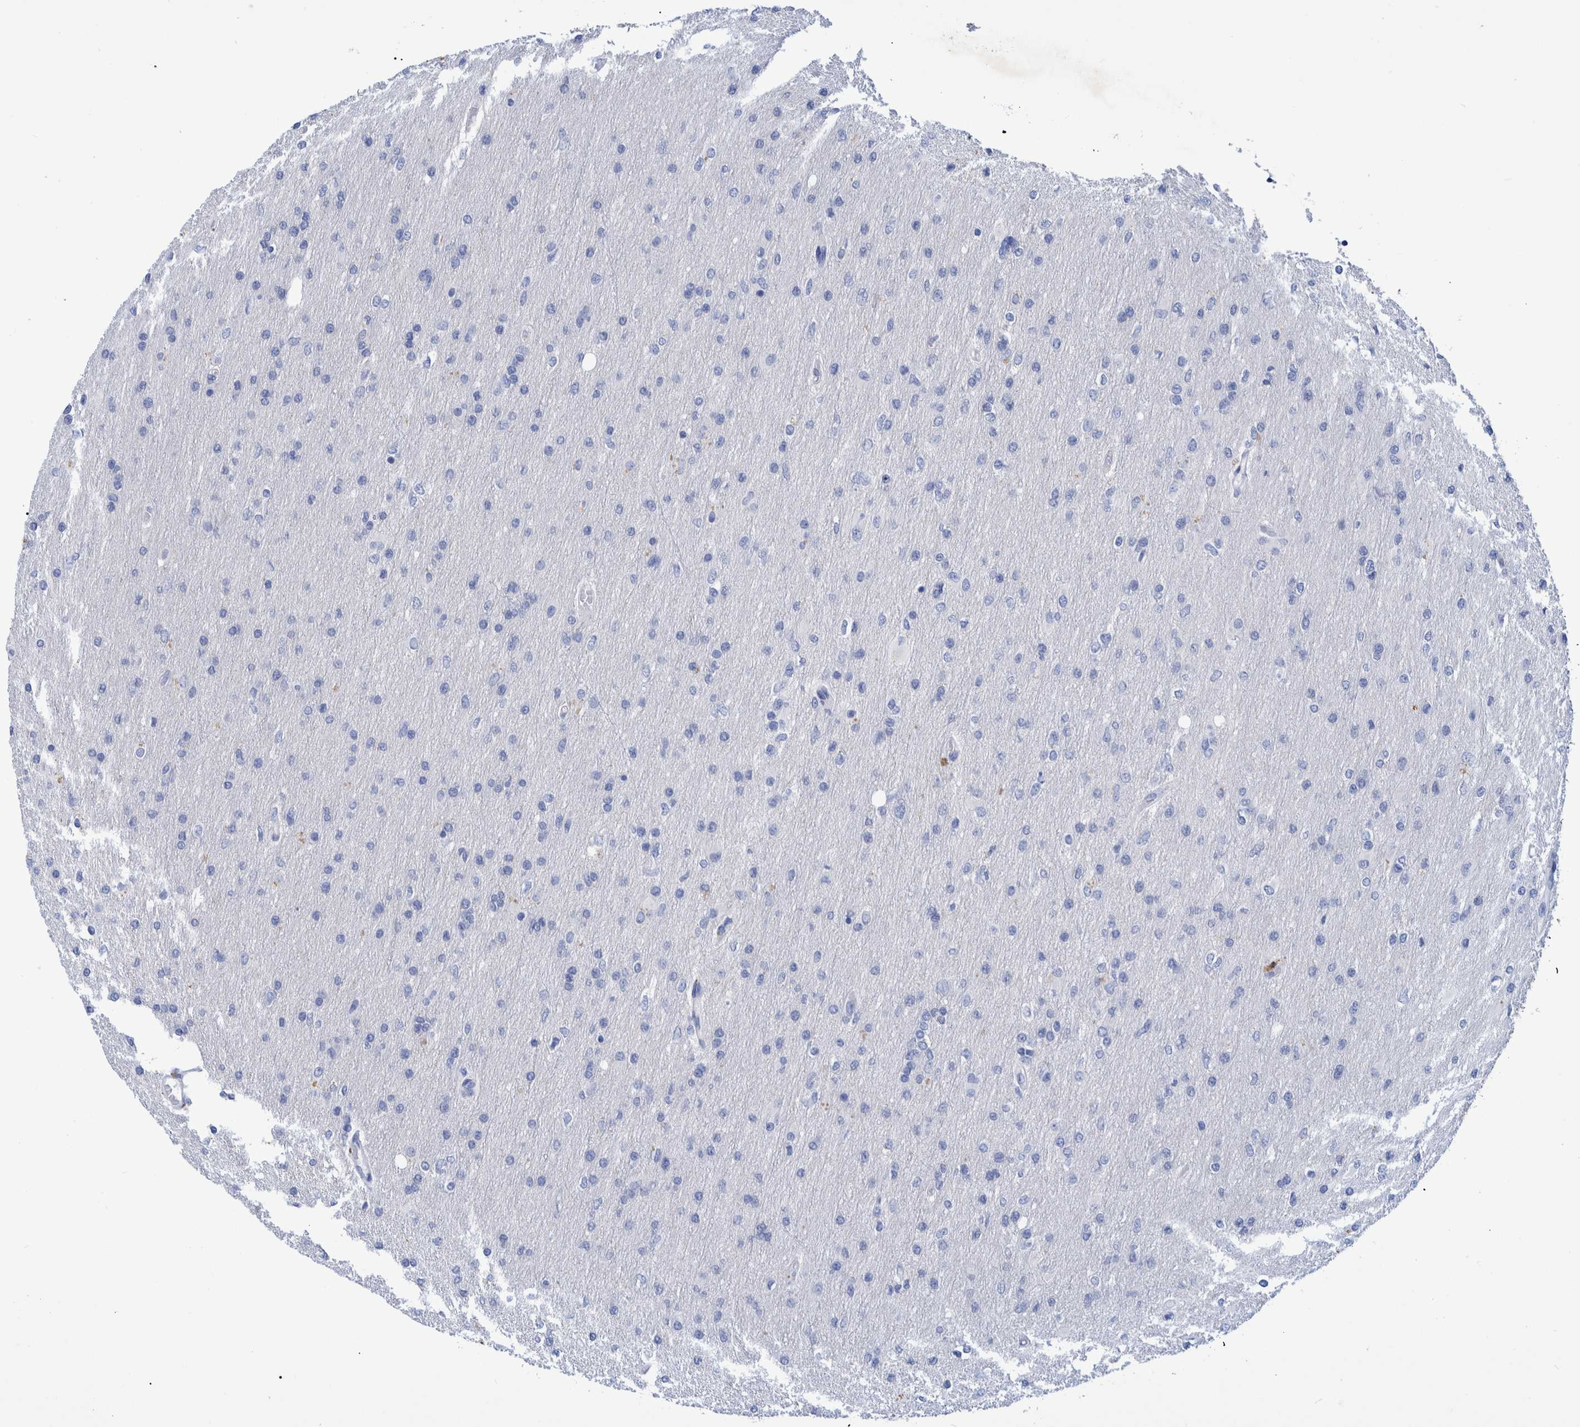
{"staining": {"intensity": "negative", "quantity": "none", "location": "none"}, "tissue": "glioma", "cell_type": "Tumor cells", "image_type": "cancer", "snomed": [{"axis": "morphology", "description": "Glioma, malignant, High grade"}, {"axis": "topography", "description": "Cerebral cortex"}], "caption": "A micrograph of glioma stained for a protein shows no brown staining in tumor cells.", "gene": "MKS1", "patient": {"sex": "female", "age": 36}}